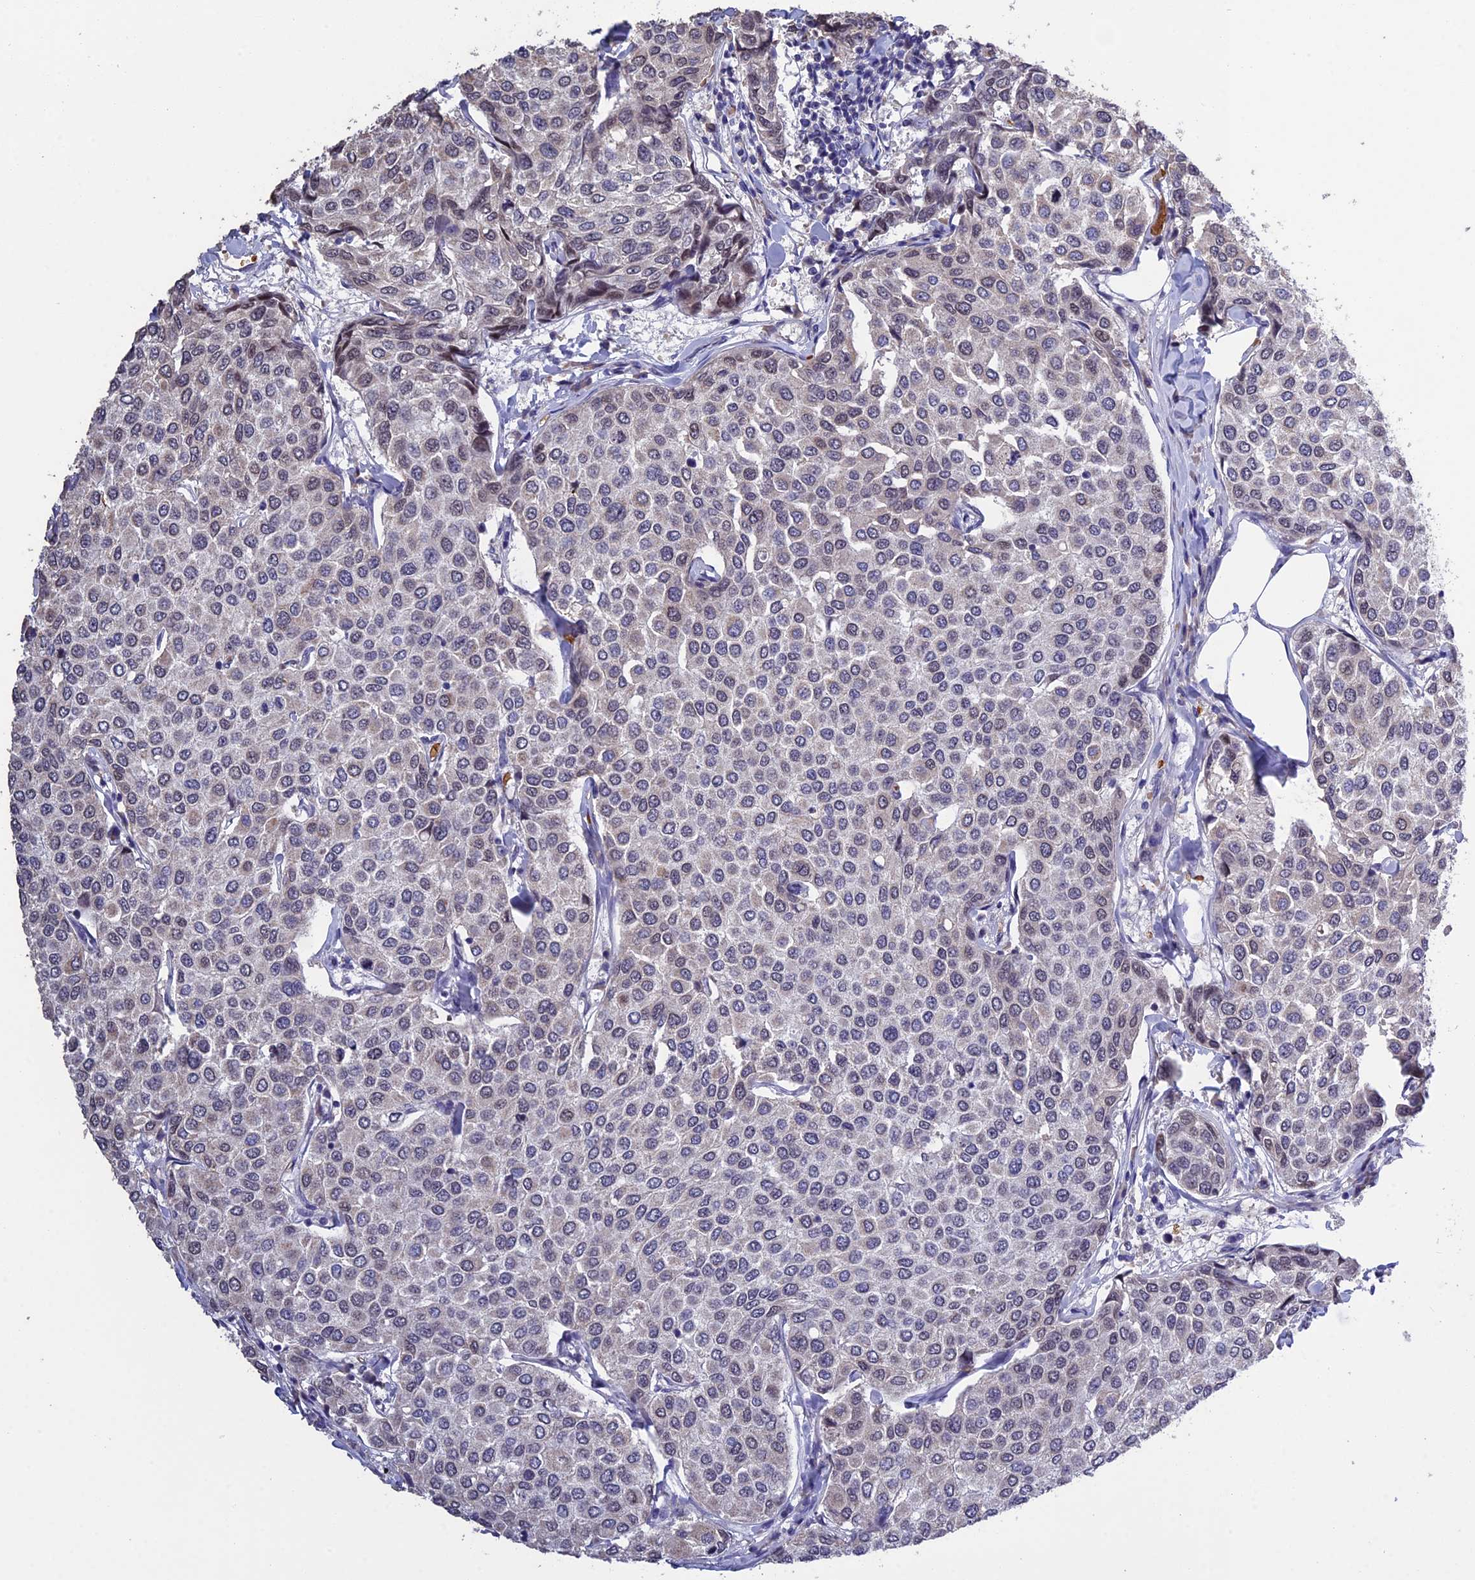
{"staining": {"intensity": "negative", "quantity": "none", "location": "none"}, "tissue": "breast cancer", "cell_type": "Tumor cells", "image_type": "cancer", "snomed": [{"axis": "morphology", "description": "Duct carcinoma"}, {"axis": "topography", "description": "Breast"}], "caption": "This is an immunohistochemistry (IHC) photomicrograph of infiltrating ductal carcinoma (breast). There is no expression in tumor cells.", "gene": "KNOP1", "patient": {"sex": "female", "age": 55}}